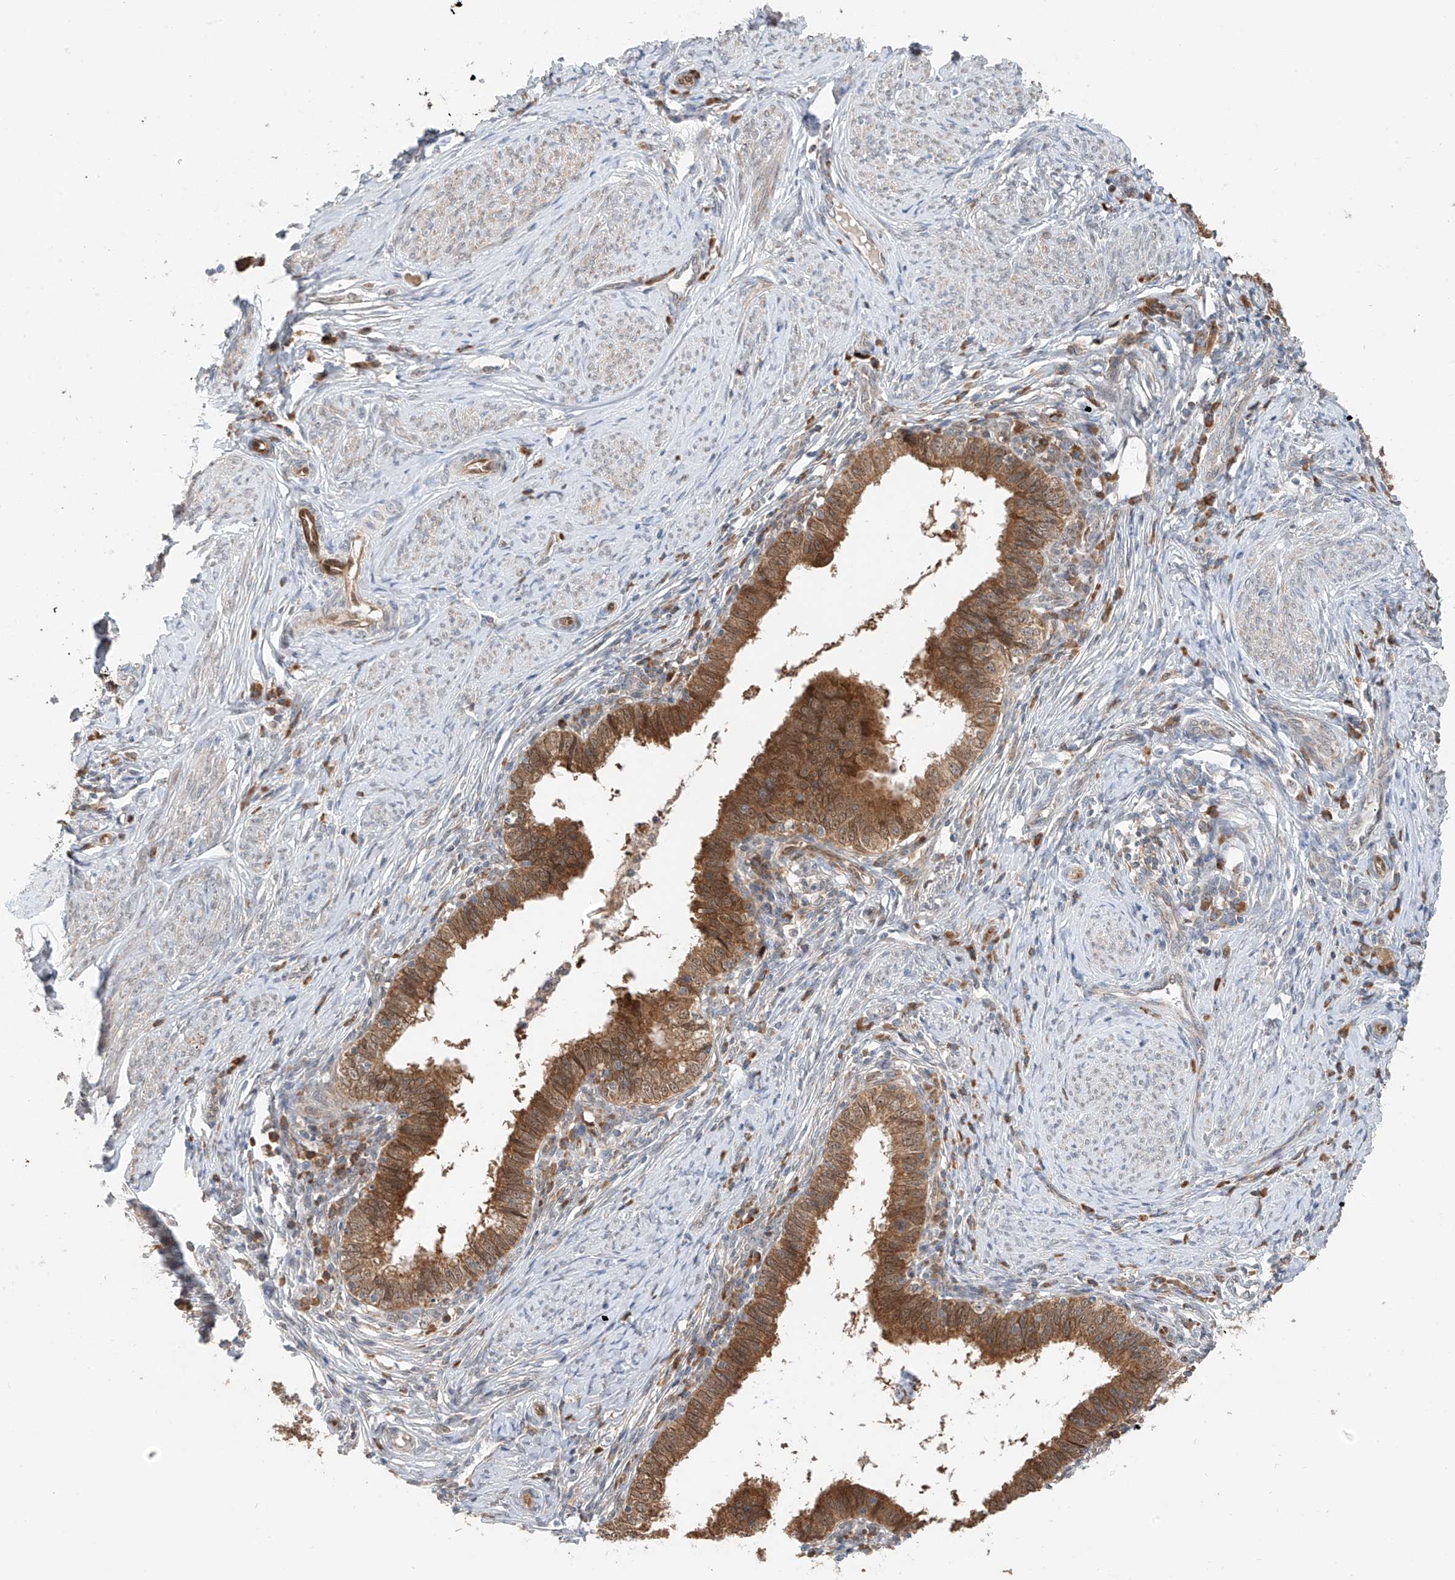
{"staining": {"intensity": "strong", "quantity": ">75%", "location": "cytoplasmic/membranous"}, "tissue": "cervical cancer", "cell_type": "Tumor cells", "image_type": "cancer", "snomed": [{"axis": "morphology", "description": "Adenocarcinoma, NOS"}, {"axis": "topography", "description": "Cervix"}], "caption": "Protein staining of cervical cancer (adenocarcinoma) tissue demonstrates strong cytoplasmic/membranous positivity in about >75% of tumor cells. (IHC, brightfield microscopy, high magnification).", "gene": "PPA2", "patient": {"sex": "female", "age": 36}}